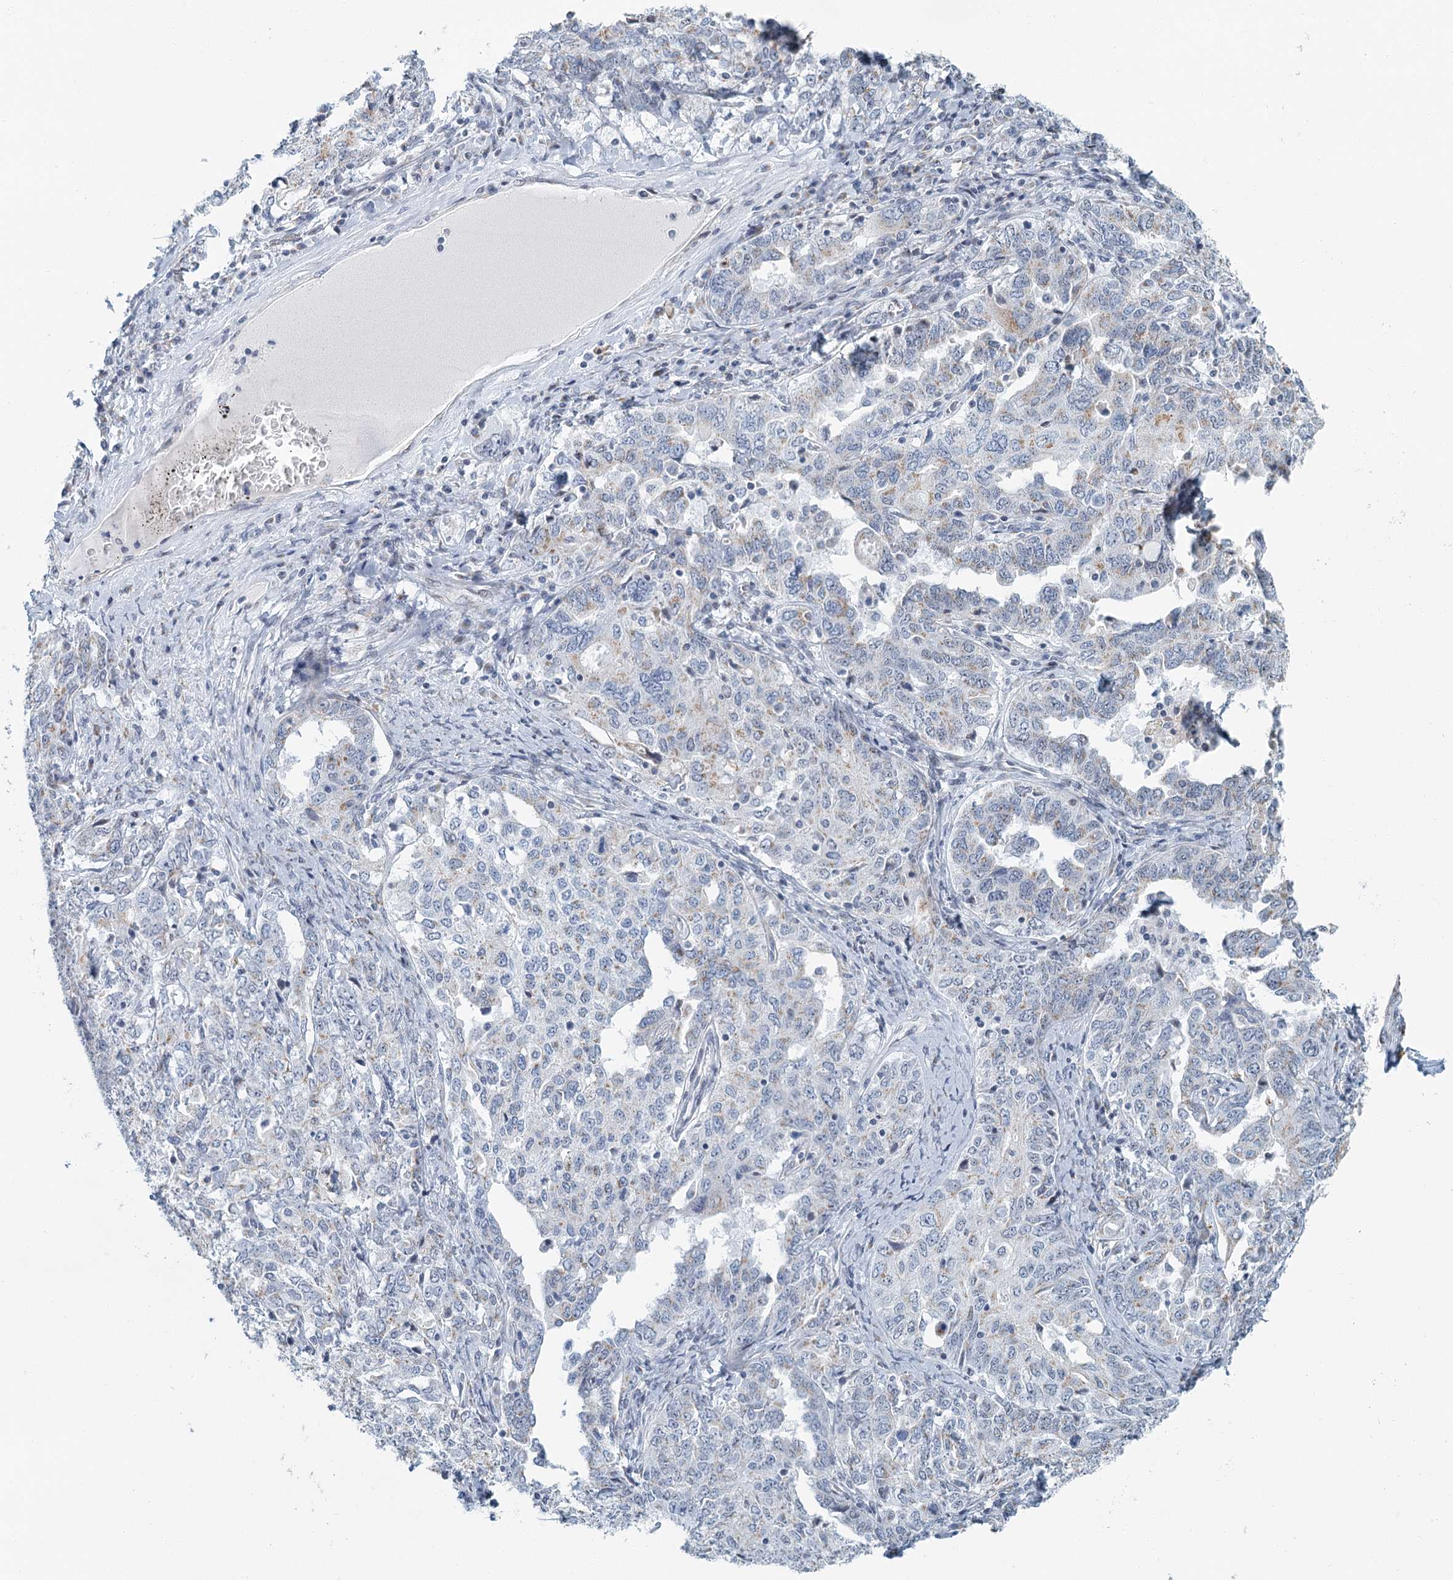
{"staining": {"intensity": "weak", "quantity": "<25%", "location": "cytoplasmic/membranous"}, "tissue": "ovarian cancer", "cell_type": "Tumor cells", "image_type": "cancer", "snomed": [{"axis": "morphology", "description": "Carcinoma, endometroid"}, {"axis": "topography", "description": "Ovary"}], "caption": "There is no significant positivity in tumor cells of ovarian cancer.", "gene": "ZNF527", "patient": {"sex": "female", "age": 62}}